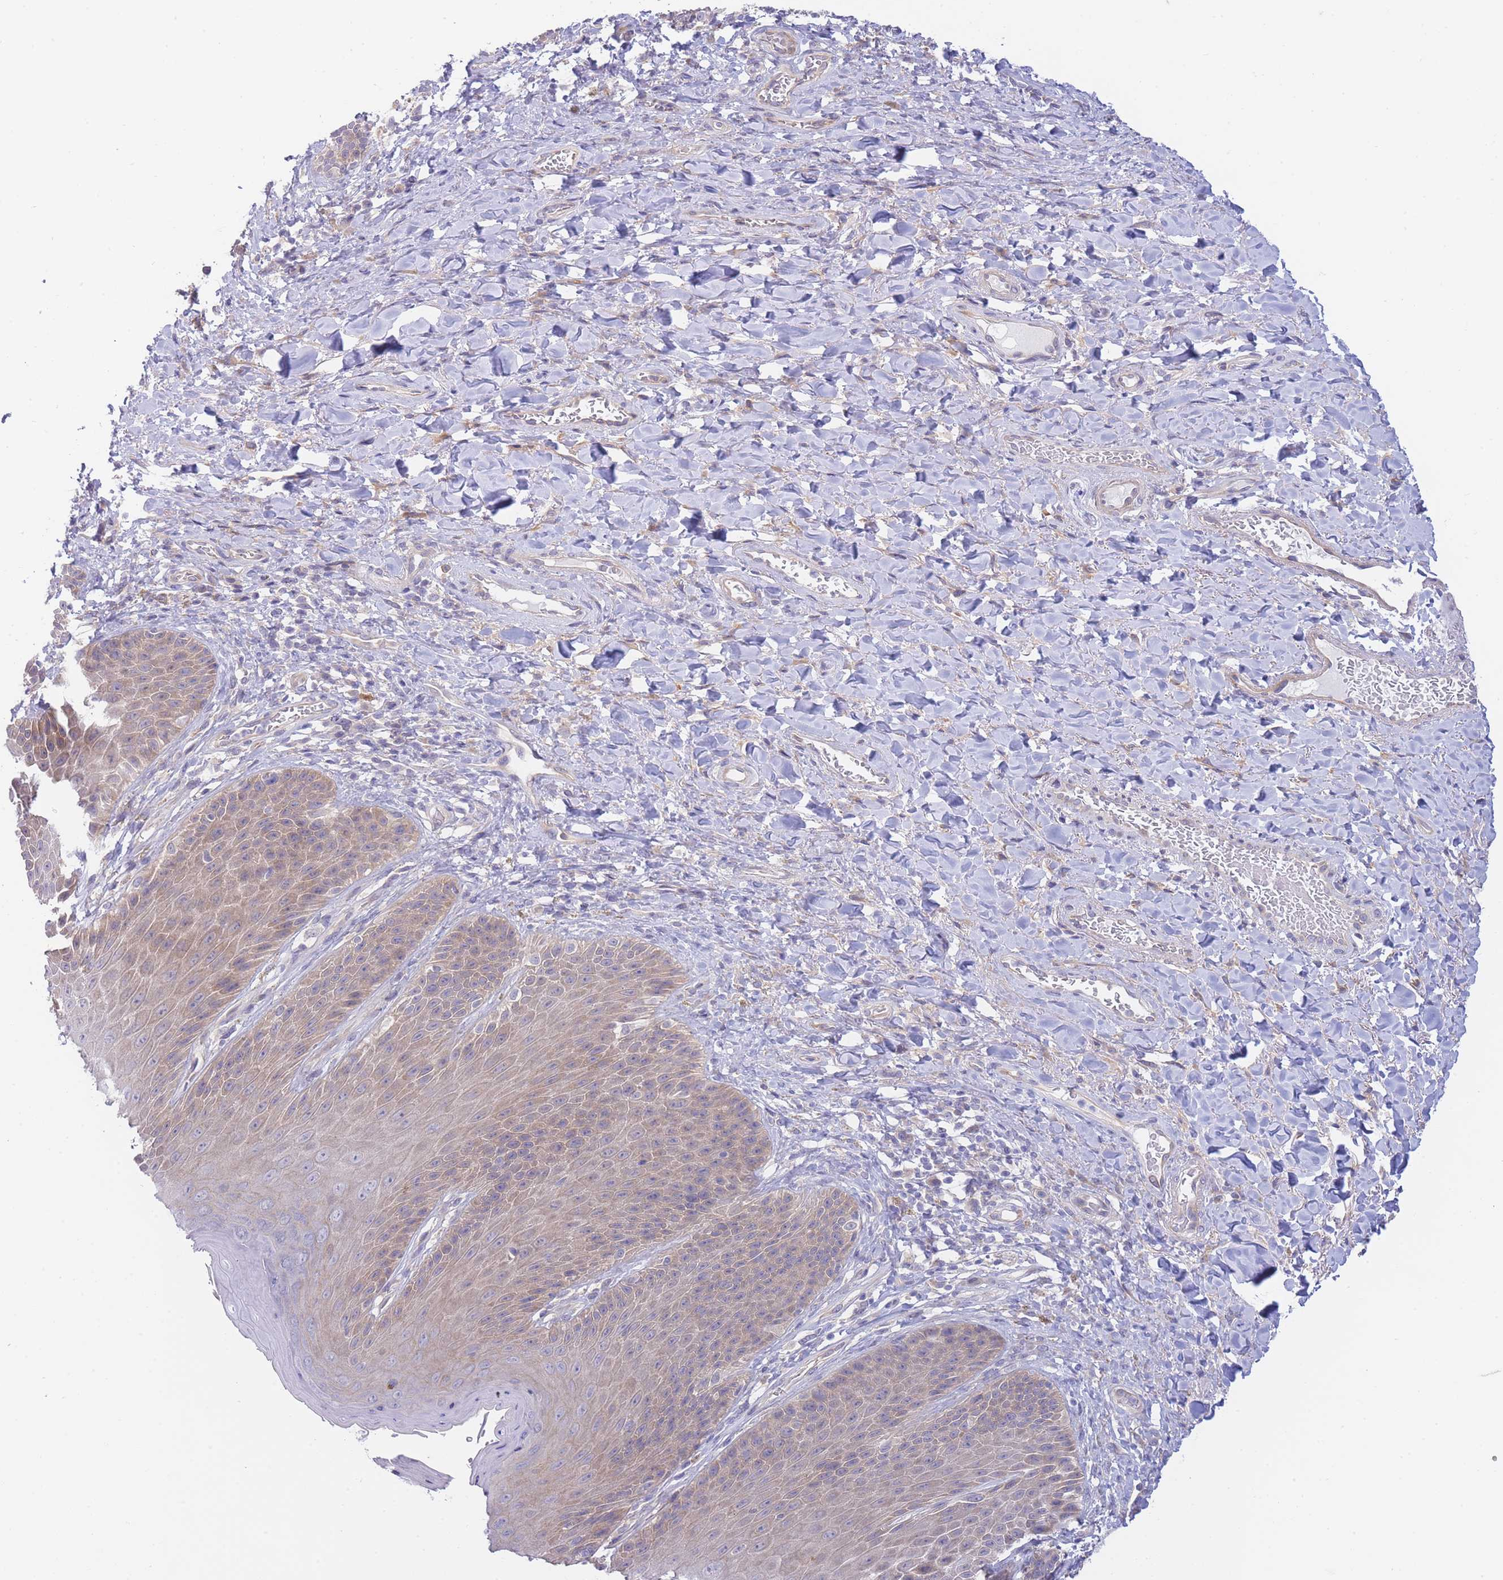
{"staining": {"intensity": "weak", "quantity": ">75%", "location": "cytoplasmic/membranous"}, "tissue": "skin", "cell_type": "Epidermal cells", "image_type": "normal", "snomed": [{"axis": "morphology", "description": "Normal tissue, NOS"}, {"axis": "topography", "description": "Anal"}], "caption": "High-magnification brightfield microscopy of benign skin stained with DAB (3,3'-diaminobenzidine) (brown) and counterstained with hematoxylin (blue). epidermal cells exhibit weak cytoplasmic/membranous positivity is present in about>75% of cells. (IHC, brightfield microscopy, high magnification).", "gene": "SUGT1", "patient": {"sex": "female", "age": 89}}